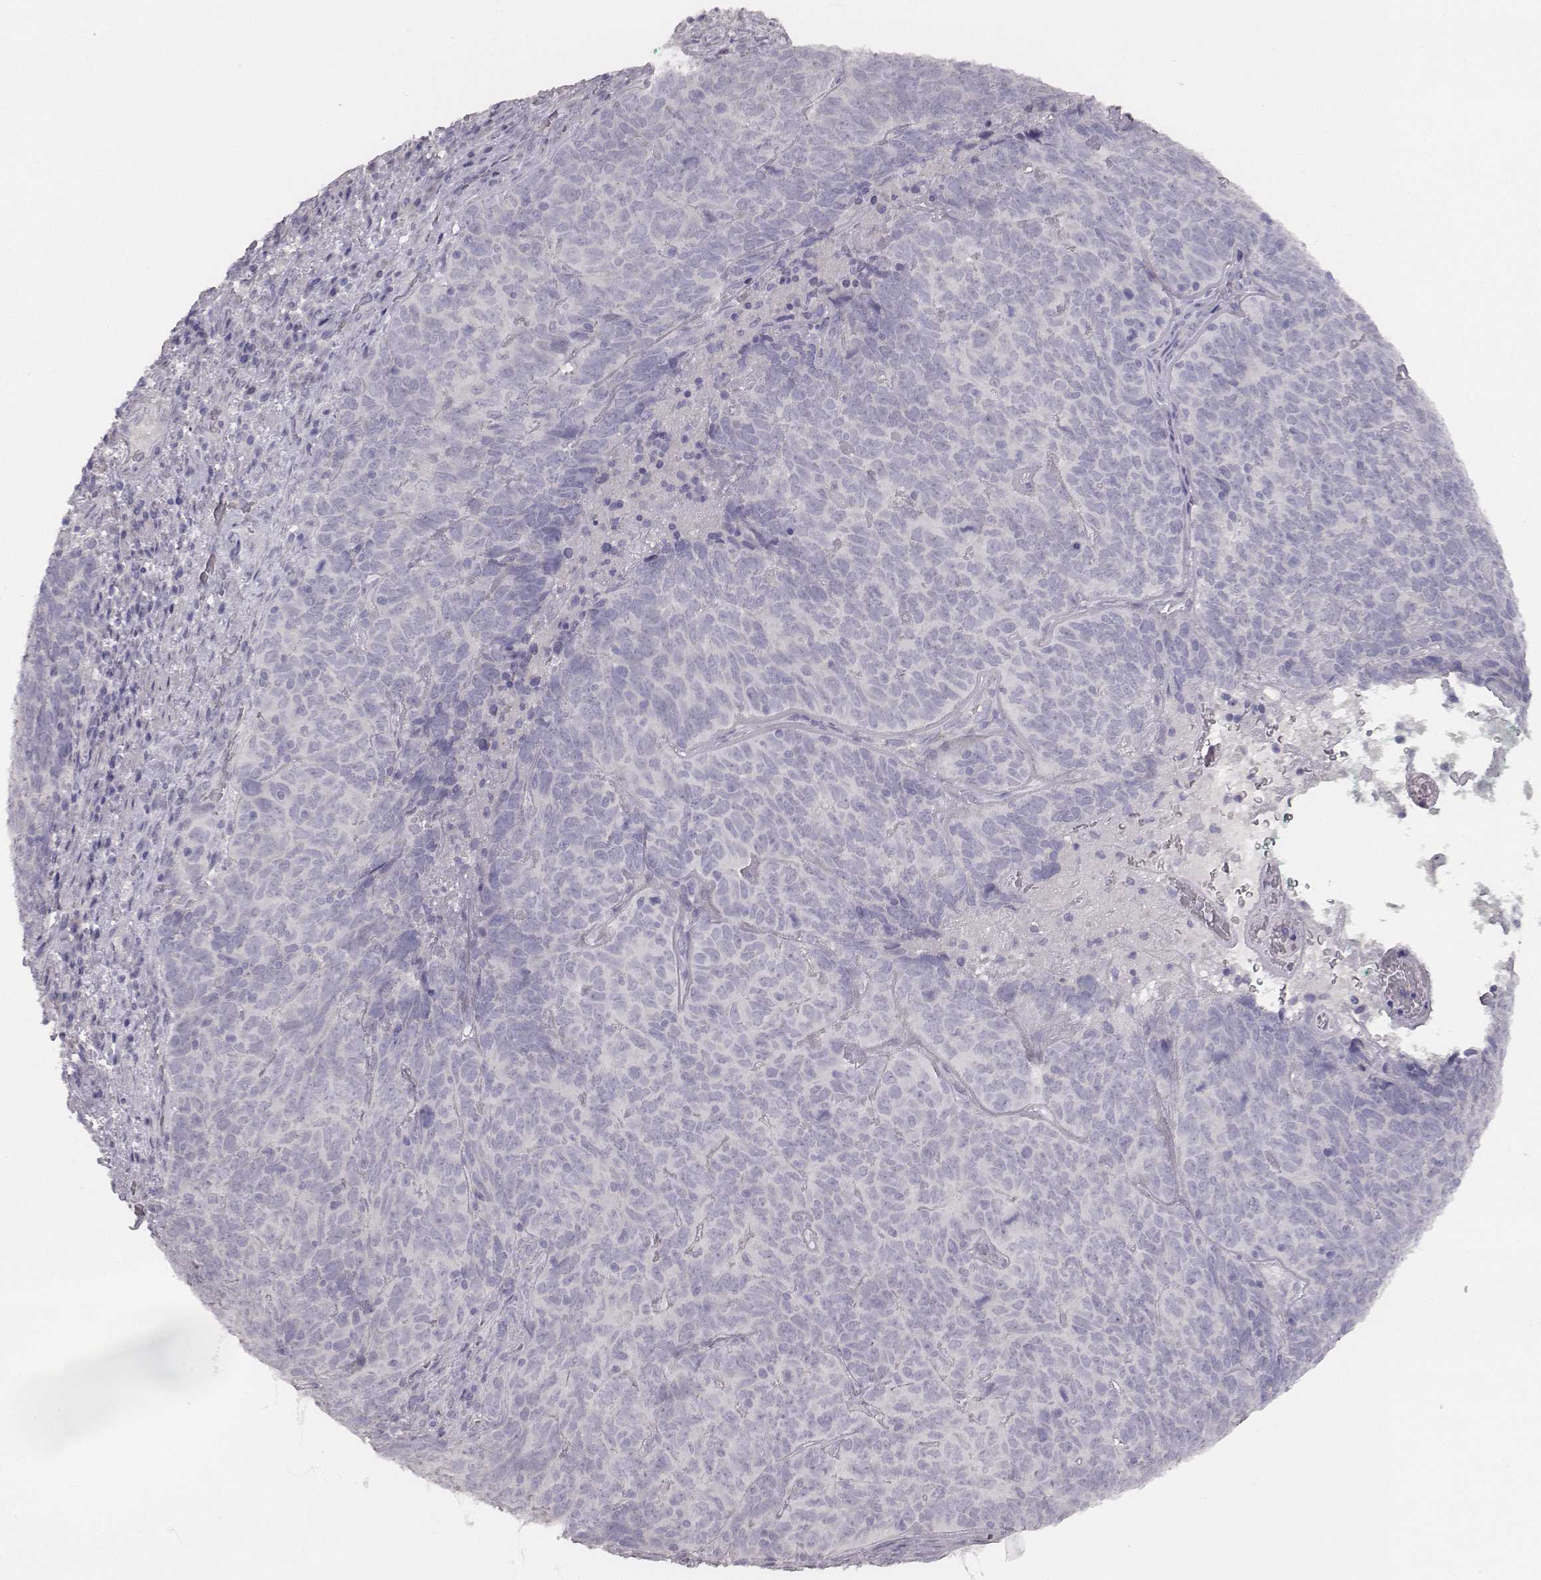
{"staining": {"intensity": "negative", "quantity": "none", "location": "none"}, "tissue": "skin cancer", "cell_type": "Tumor cells", "image_type": "cancer", "snomed": [{"axis": "morphology", "description": "Squamous cell carcinoma, NOS"}, {"axis": "topography", "description": "Skin"}, {"axis": "topography", "description": "Anal"}], "caption": "There is no significant expression in tumor cells of skin cancer.", "gene": "MYH6", "patient": {"sex": "female", "age": 51}}